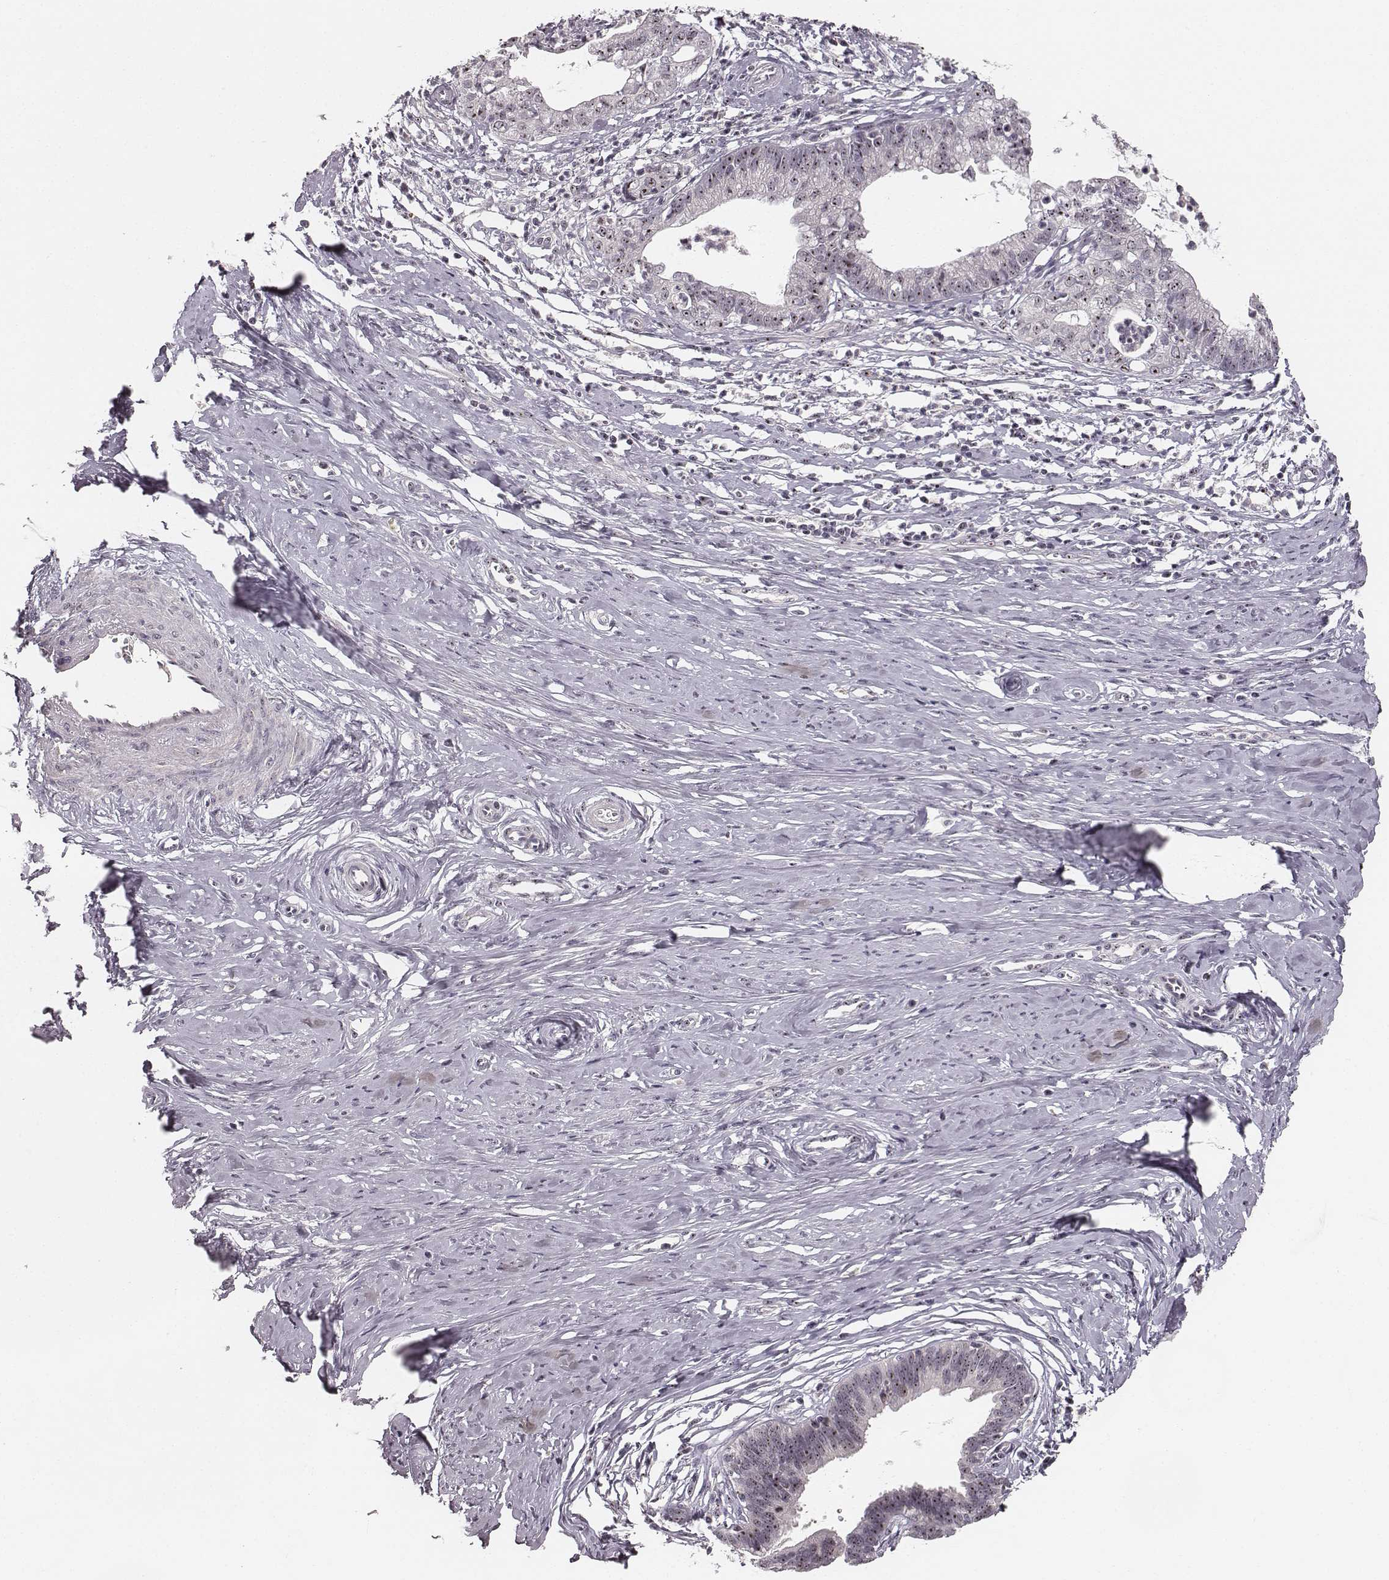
{"staining": {"intensity": "moderate", "quantity": ">75%", "location": "nuclear"}, "tissue": "cervical cancer", "cell_type": "Tumor cells", "image_type": "cancer", "snomed": [{"axis": "morphology", "description": "Normal tissue, NOS"}, {"axis": "morphology", "description": "Adenocarcinoma, NOS"}, {"axis": "topography", "description": "Cervix"}], "caption": "The histopathology image shows immunohistochemical staining of cervical cancer (adenocarcinoma). There is moderate nuclear staining is appreciated in about >75% of tumor cells.", "gene": "NOP56", "patient": {"sex": "female", "age": 38}}